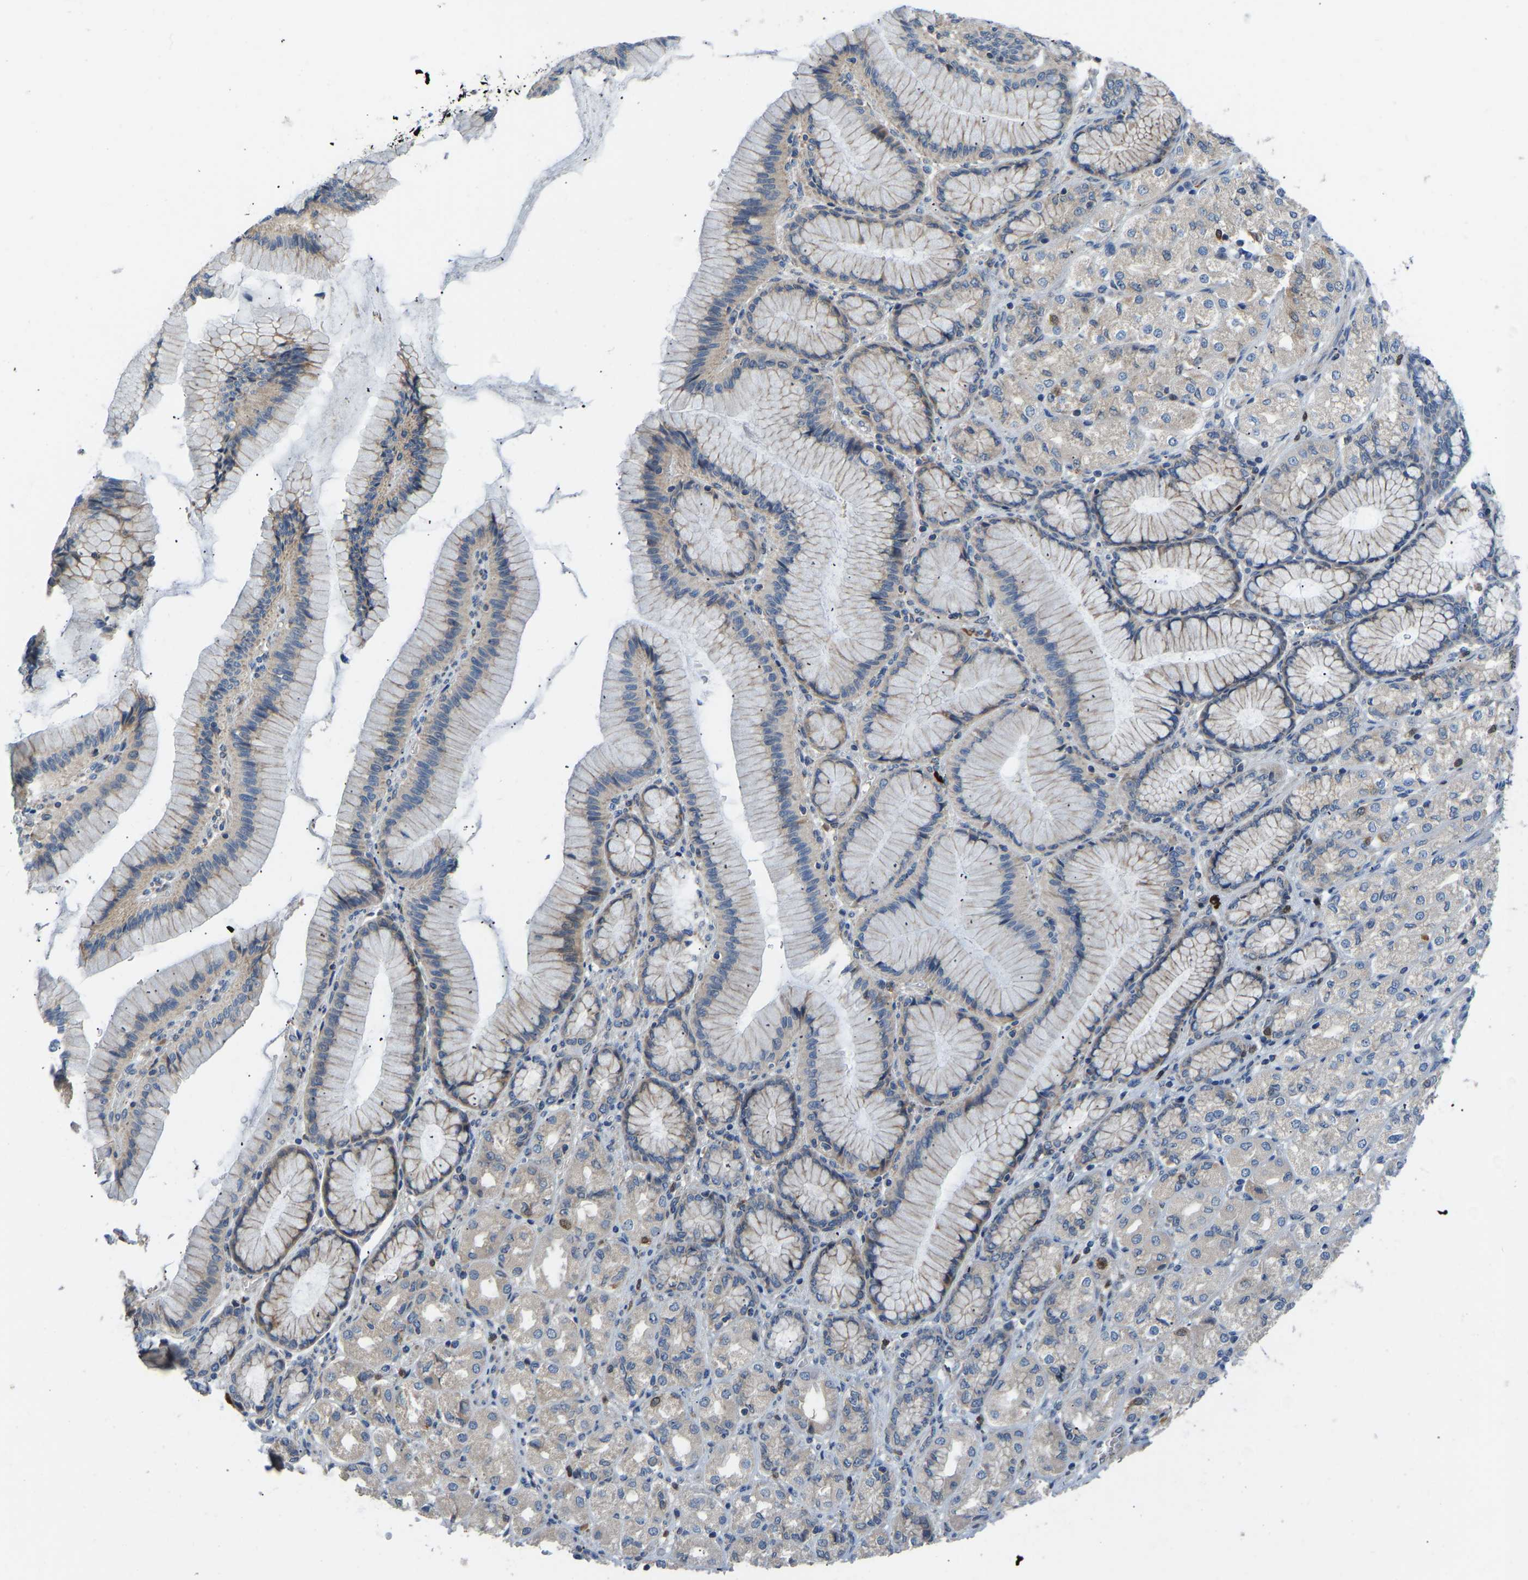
{"staining": {"intensity": "negative", "quantity": "none", "location": "none"}, "tissue": "stomach cancer", "cell_type": "Tumor cells", "image_type": "cancer", "snomed": [{"axis": "morphology", "description": "Adenocarcinoma, NOS"}, {"axis": "topography", "description": "Stomach"}], "caption": "There is no significant expression in tumor cells of stomach cancer (adenocarcinoma). The staining is performed using DAB (3,3'-diaminobenzidine) brown chromogen with nuclei counter-stained in using hematoxylin.", "gene": "RBP1", "patient": {"sex": "female", "age": 65}}